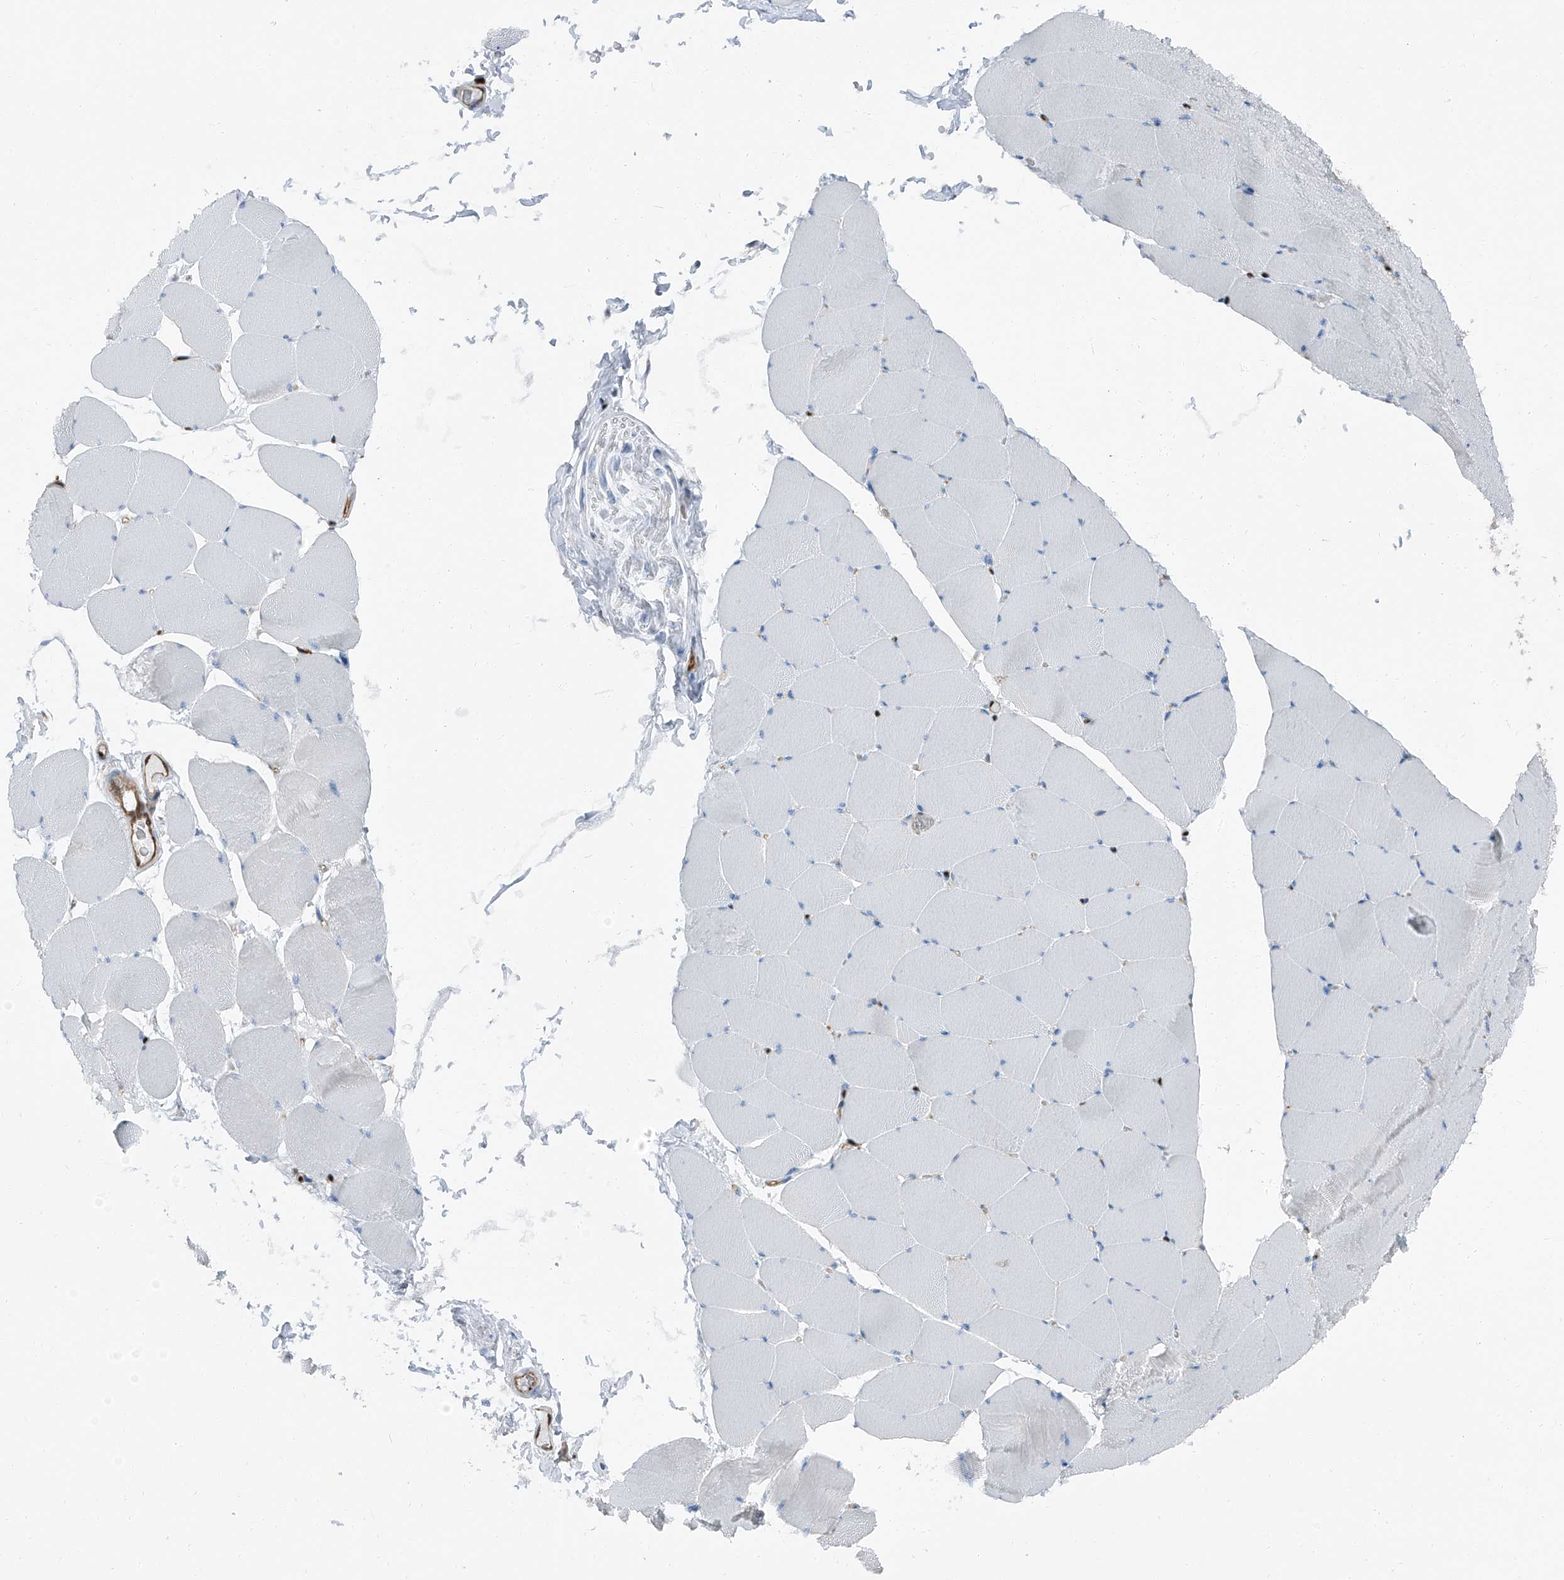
{"staining": {"intensity": "negative", "quantity": "none", "location": "none"}, "tissue": "skeletal muscle", "cell_type": "Myocytes", "image_type": "normal", "snomed": [{"axis": "morphology", "description": "Normal tissue, NOS"}, {"axis": "topography", "description": "Skeletal muscle"}], "caption": "A photomicrograph of skeletal muscle stained for a protein exhibits no brown staining in myocytes.", "gene": "PSMB10", "patient": {"sex": "male", "age": 62}}